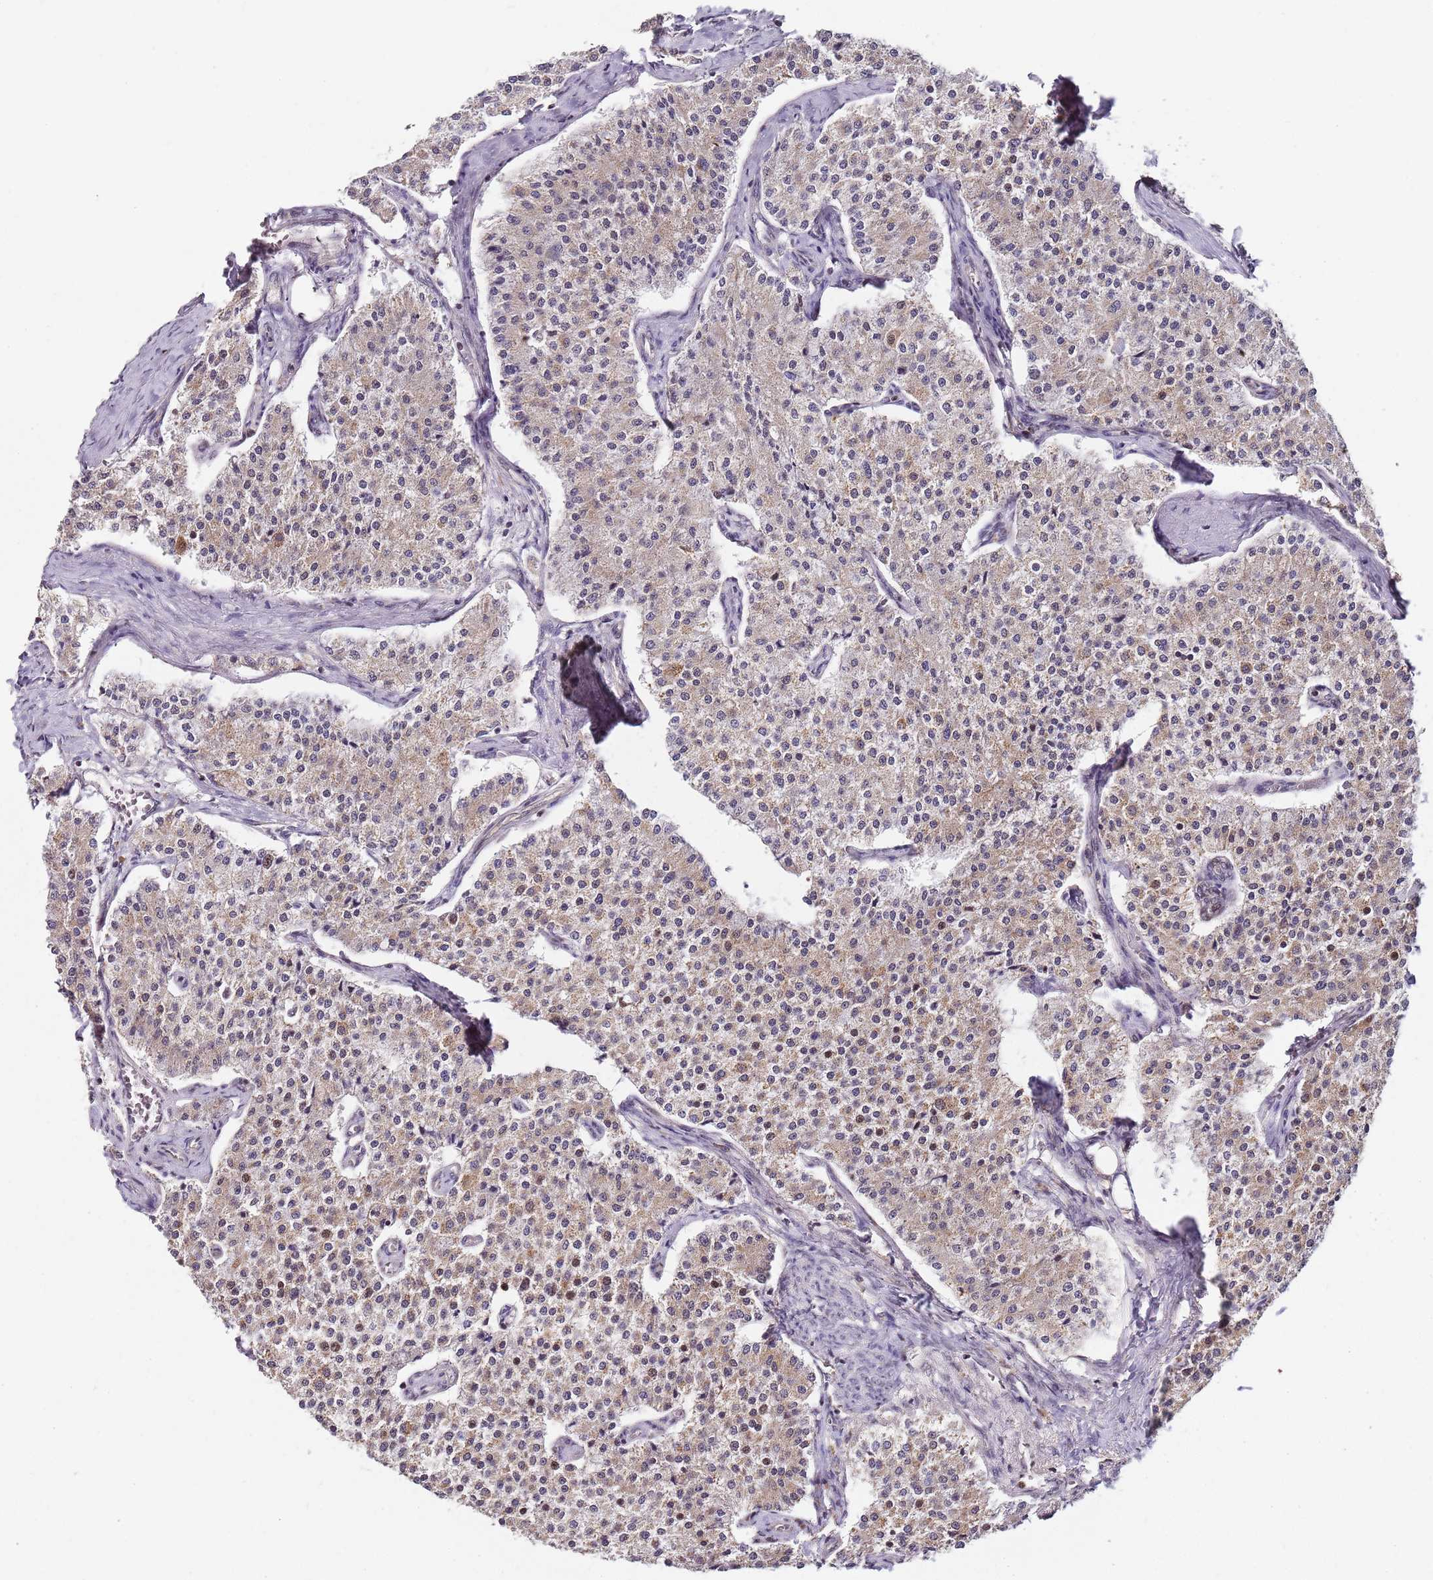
{"staining": {"intensity": "weak", "quantity": "25%-75%", "location": "cytoplasmic/membranous"}, "tissue": "carcinoid", "cell_type": "Tumor cells", "image_type": "cancer", "snomed": [{"axis": "morphology", "description": "Carcinoid, malignant, NOS"}, {"axis": "topography", "description": "Colon"}], "caption": "About 25%-75% of tumor cells in human carcinoid (malignant) reveal weak cytoplasmic/membranous protein expression as visualized by brown immunohistochemical staining.", "gene": "EDC3", "patient": {"sex": "female", "age": 52}}